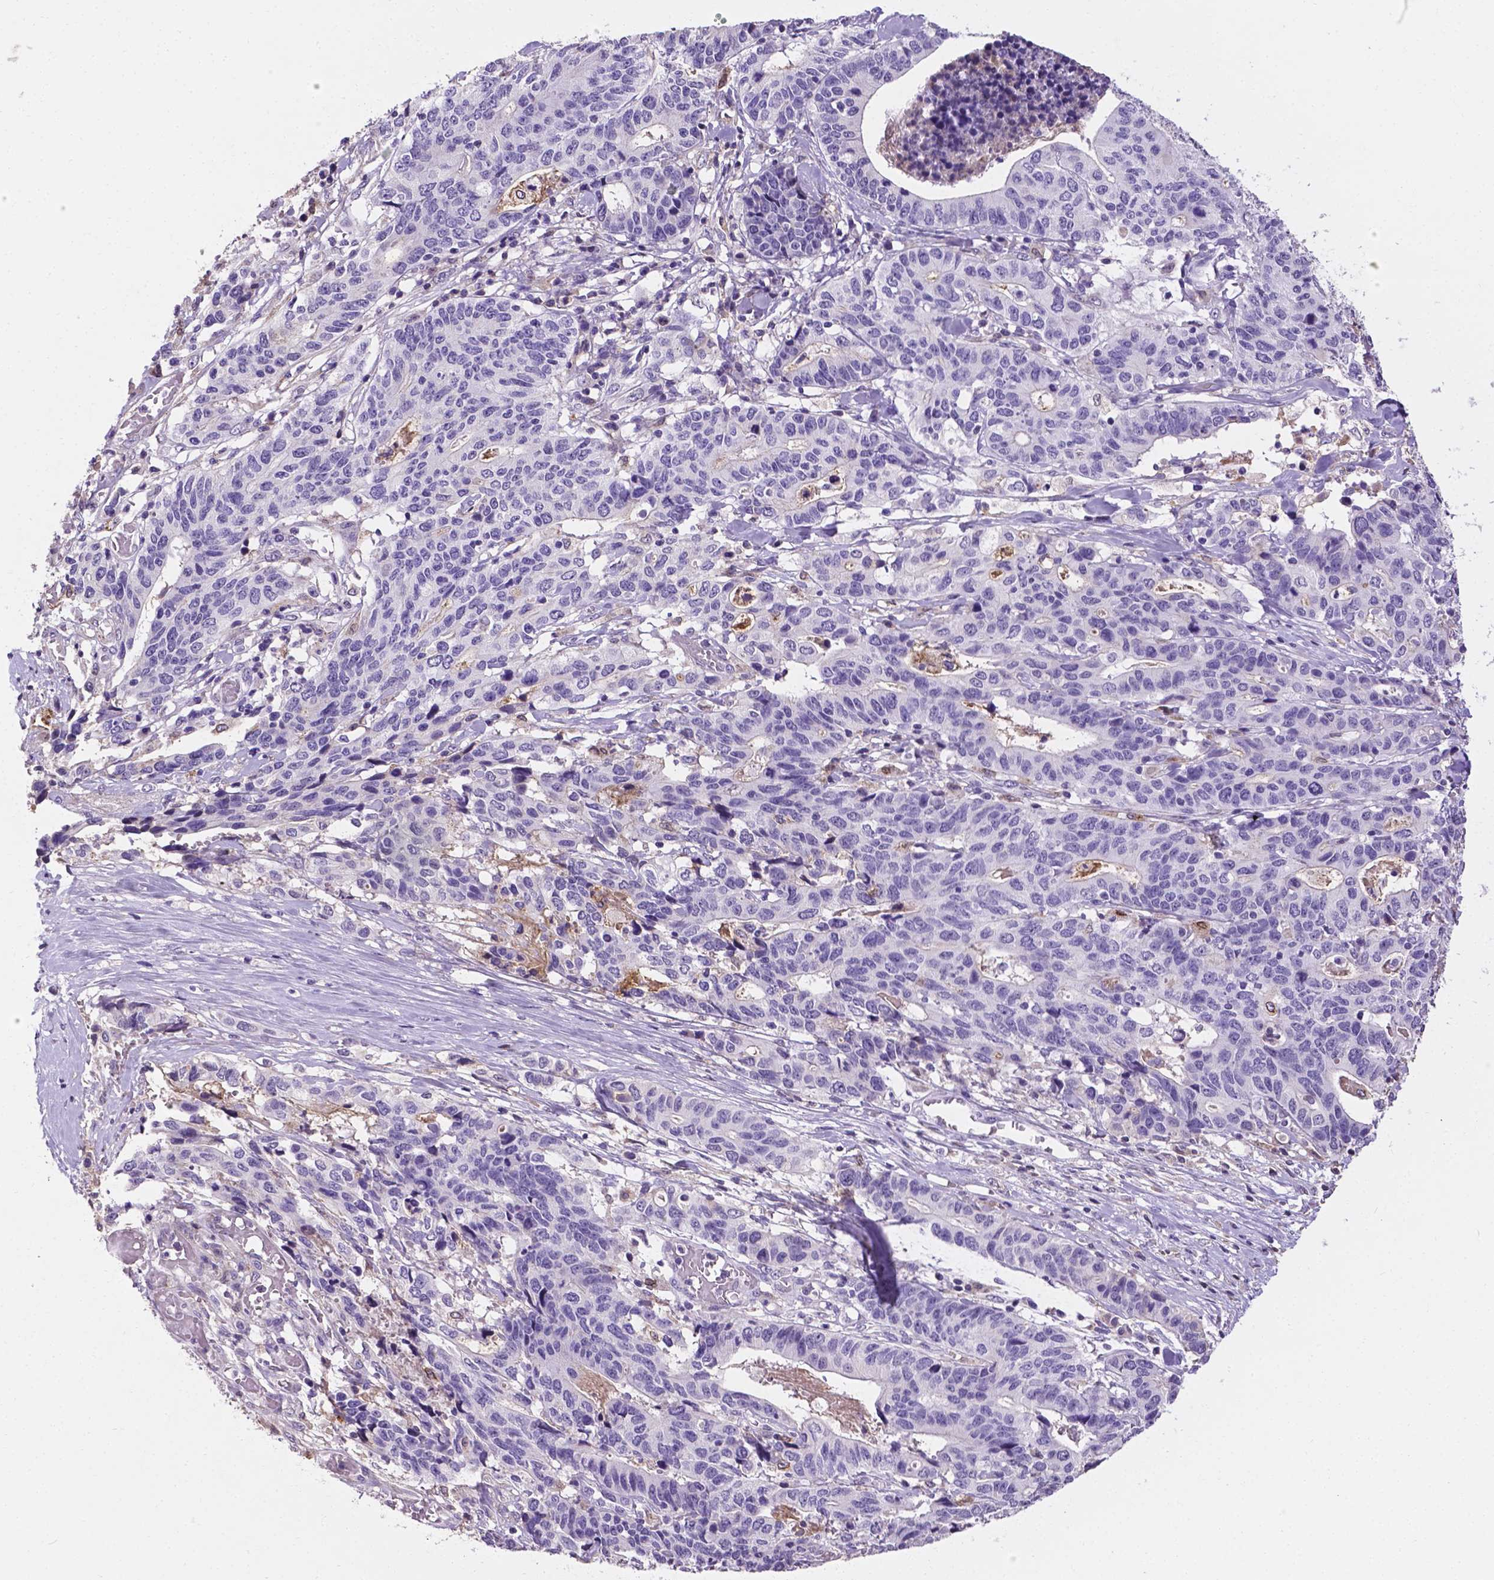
{"staining": {"intensity": "negative", "quantity": "none", "location": "none"}, "tissue": "stomach cancer", "cell_type": "Tumor cells", "image_type": "cancer", "snomed": [{"axis": "morphology", "description": "Adenocarcinoma, NOS"}, {"axis": "topography", "description": "Stomach, upper"}], "caption": "Tumor cells show no significant expression in stomach adenocarcinoma.", "gene": "APOE", "patient": {"sex": "female", "age": 67}}